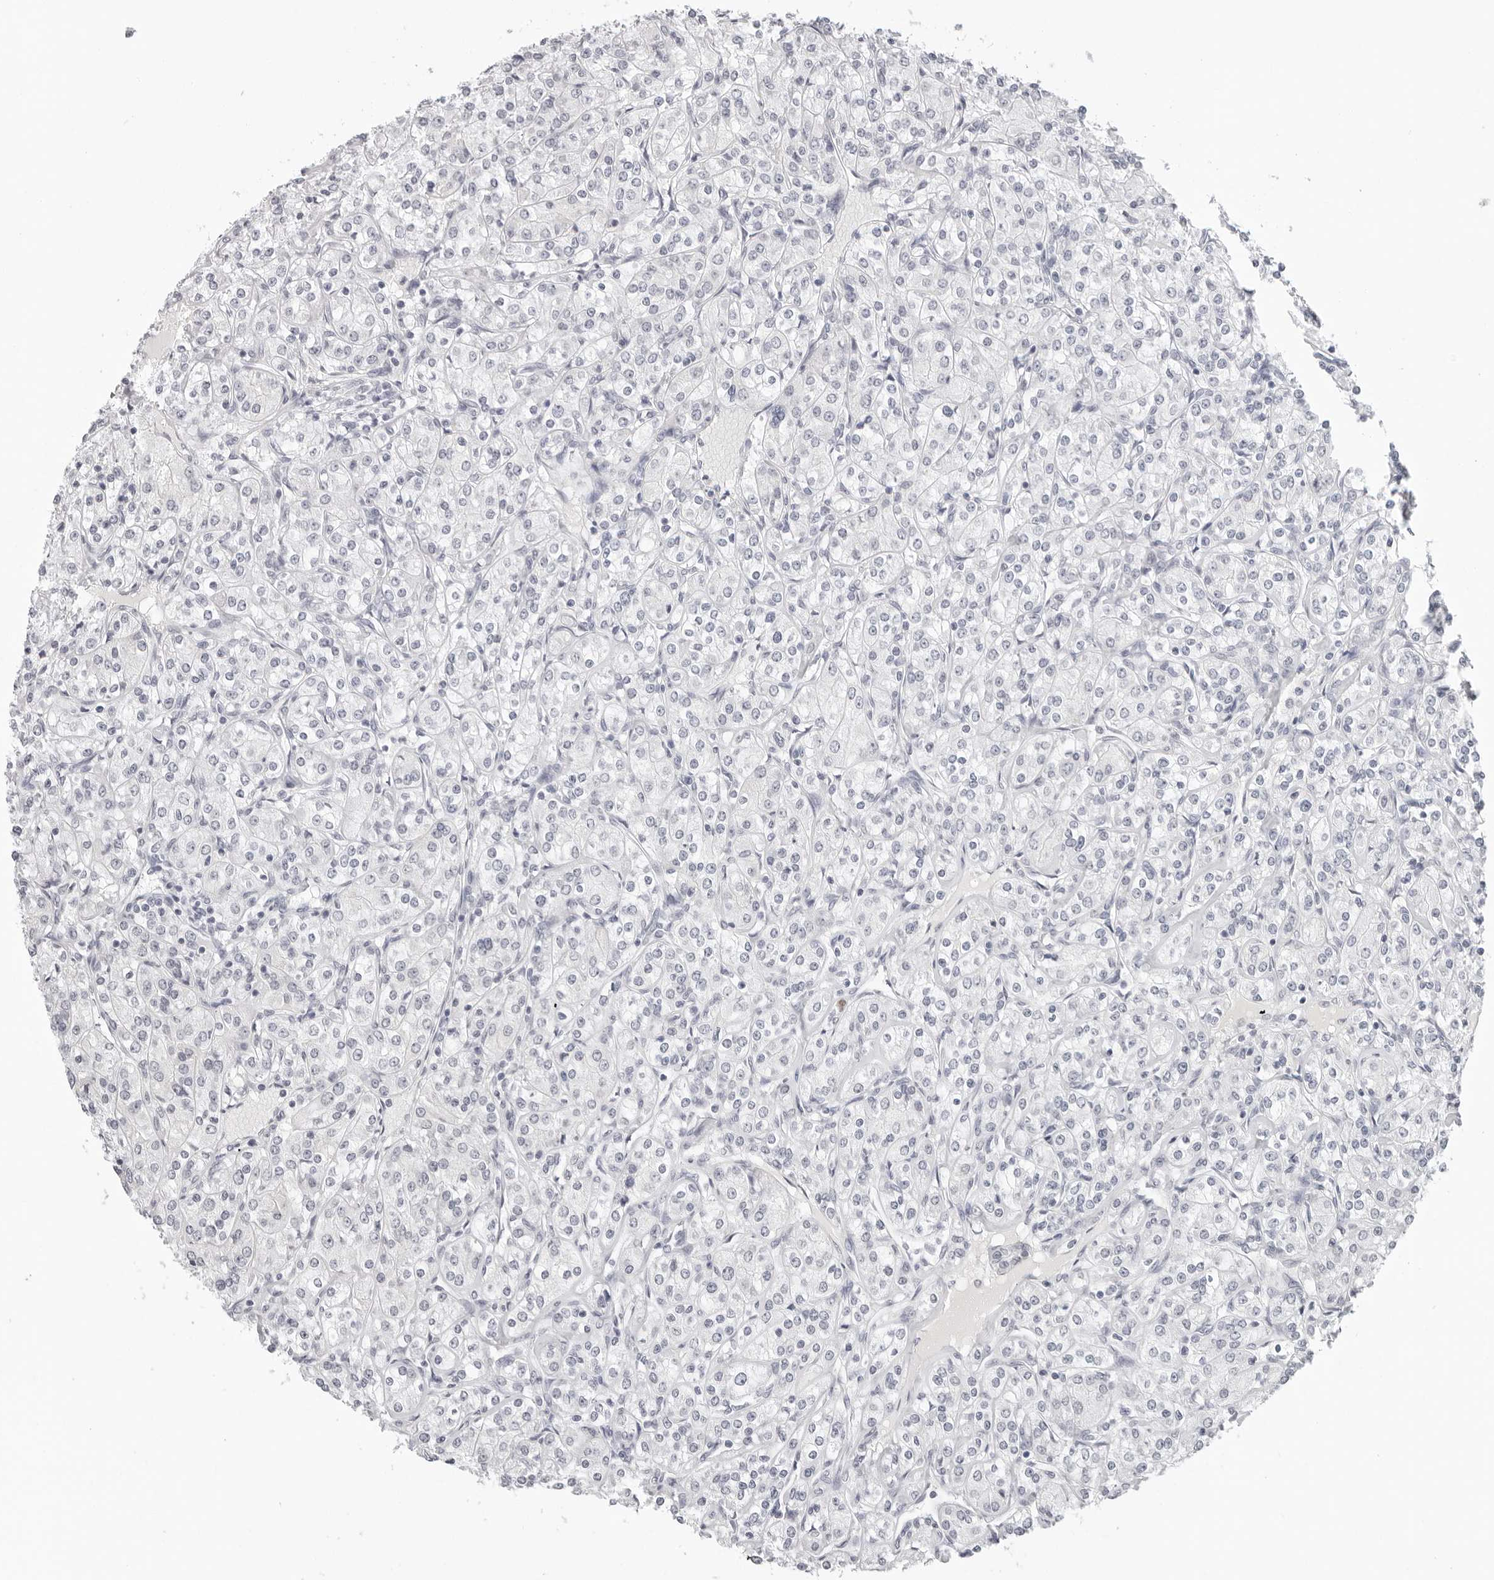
{"staining": {"intensity": "negative", "quantity": "none", "location": "none"}, "tissue": "renal cancer", "cell_type": "Tumor cells", "image_type": "cancer", "snomed": [{"axis": "morphology", "description": "Adenocarcinoma, NOS"}, {"axis": "topography", "description": "Kidney"}], "caption": "Protein analysis of renal cancer (adenocarcinoma) demonstrates no significant staining in tumor cells.", "gene": "EDN2", "patient": {"sex": "male", "age": 77}}